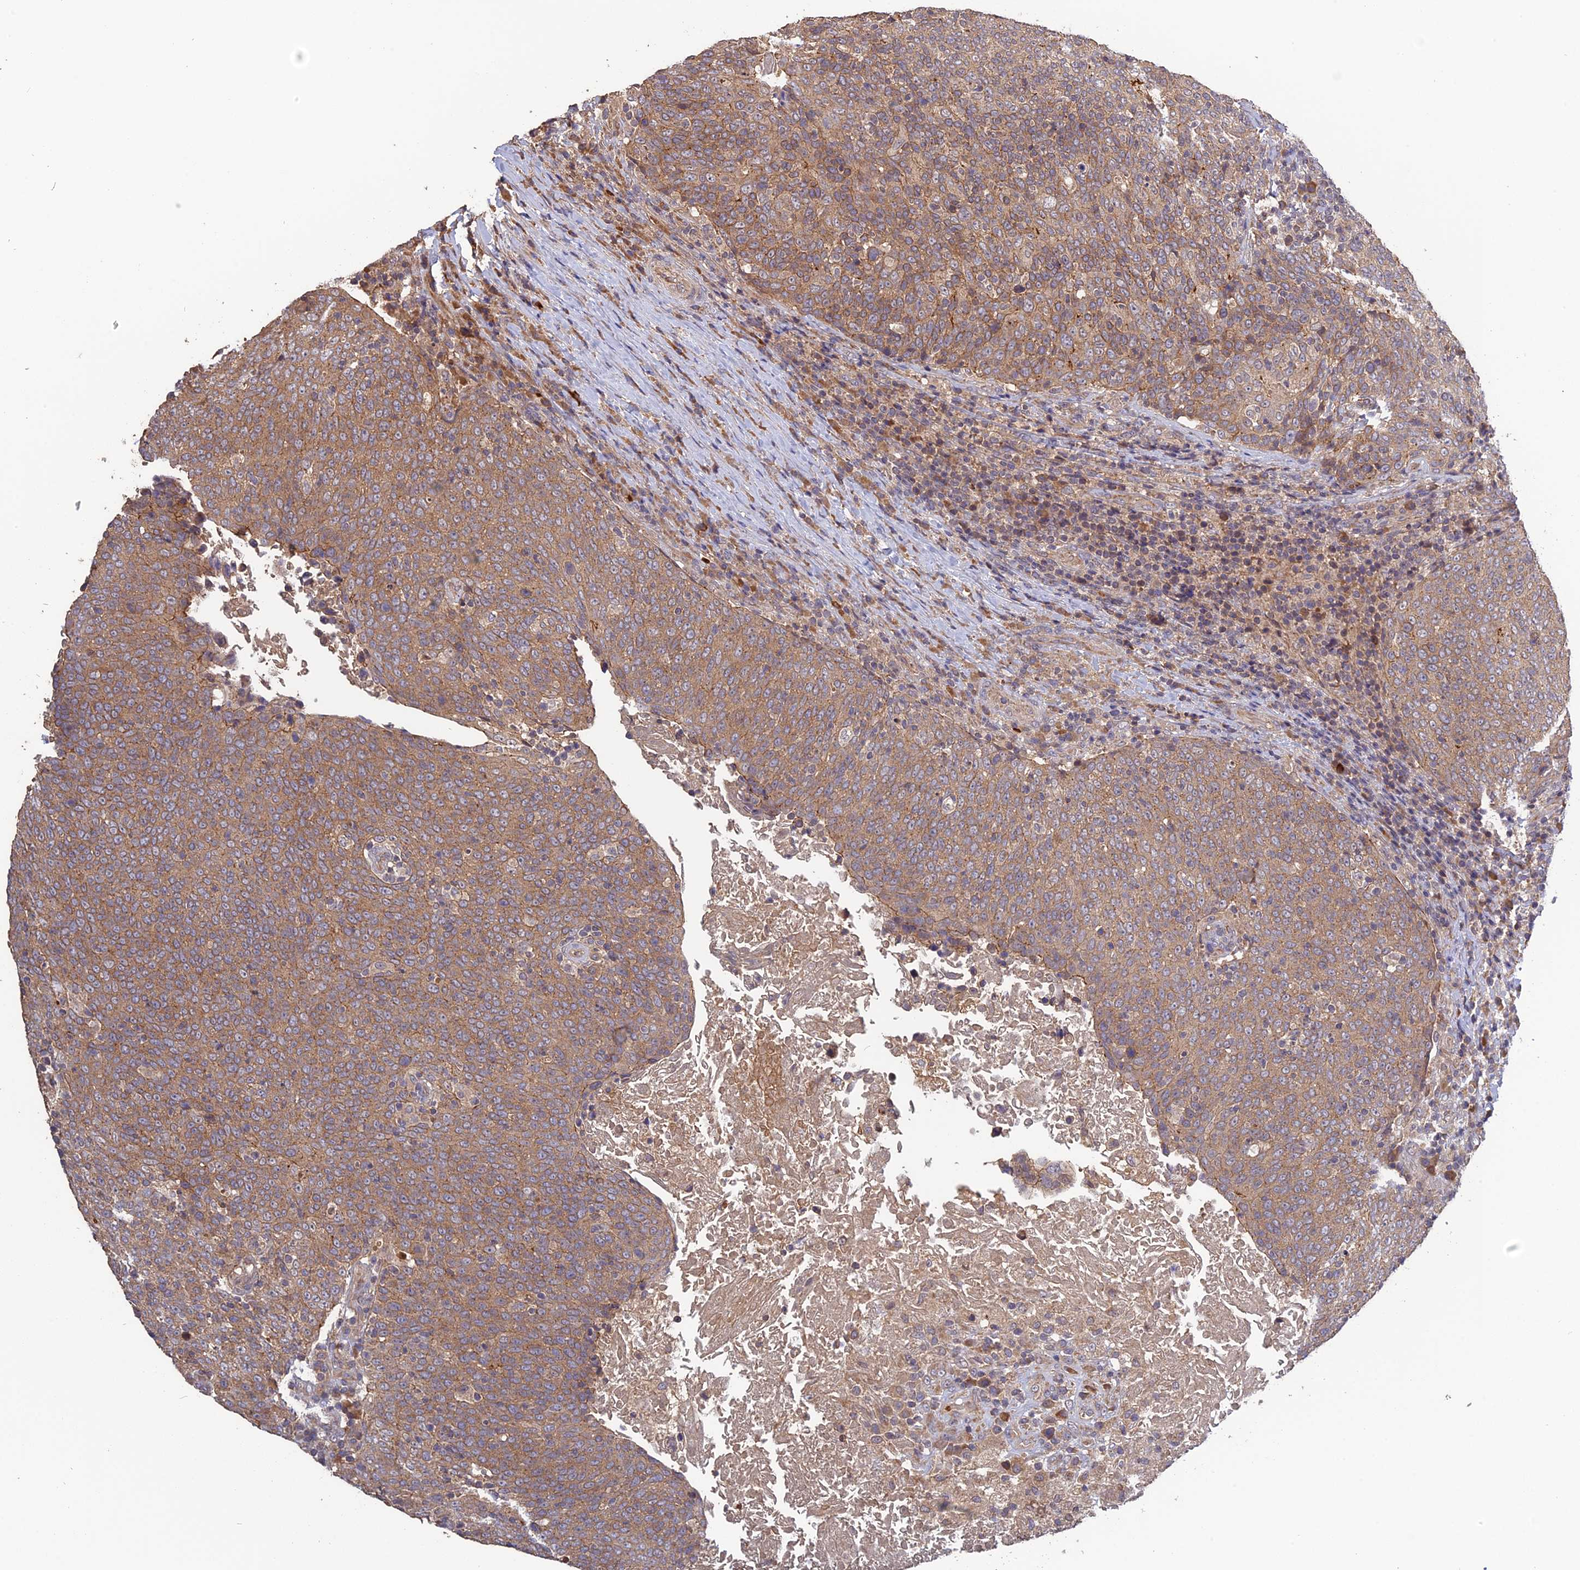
{"staining": {"intensity": "moderate", "quantity": ">75%", "location": "cytoplasmic/membranous"}, "tissue": "head and neck cancer", "cell_type": "Tumor cells", "image_type": "cancer", "snomed": [{"axis": "morphology", "description": "Squamous cell carcinoma, NOS"}, {"axis": "morphology", "description": "Squamous cell carcinoma, metastatic, NOS"}, {"axis": "topography", "description": "Lymph node"}, {"axis": "topography", "description": "Head-Neck"}], "caption": "High-power microscopy captured an immunohistochemistry (IHC) photomicrograph of head and neck cancer (metastatic squamous cell carcinoma), revealing moderate cytoplasmic/membranous staining in about >75% of tumor cells.", "gene": "ARHGAP40", "patient": {"sex": "male", "age": 62}}